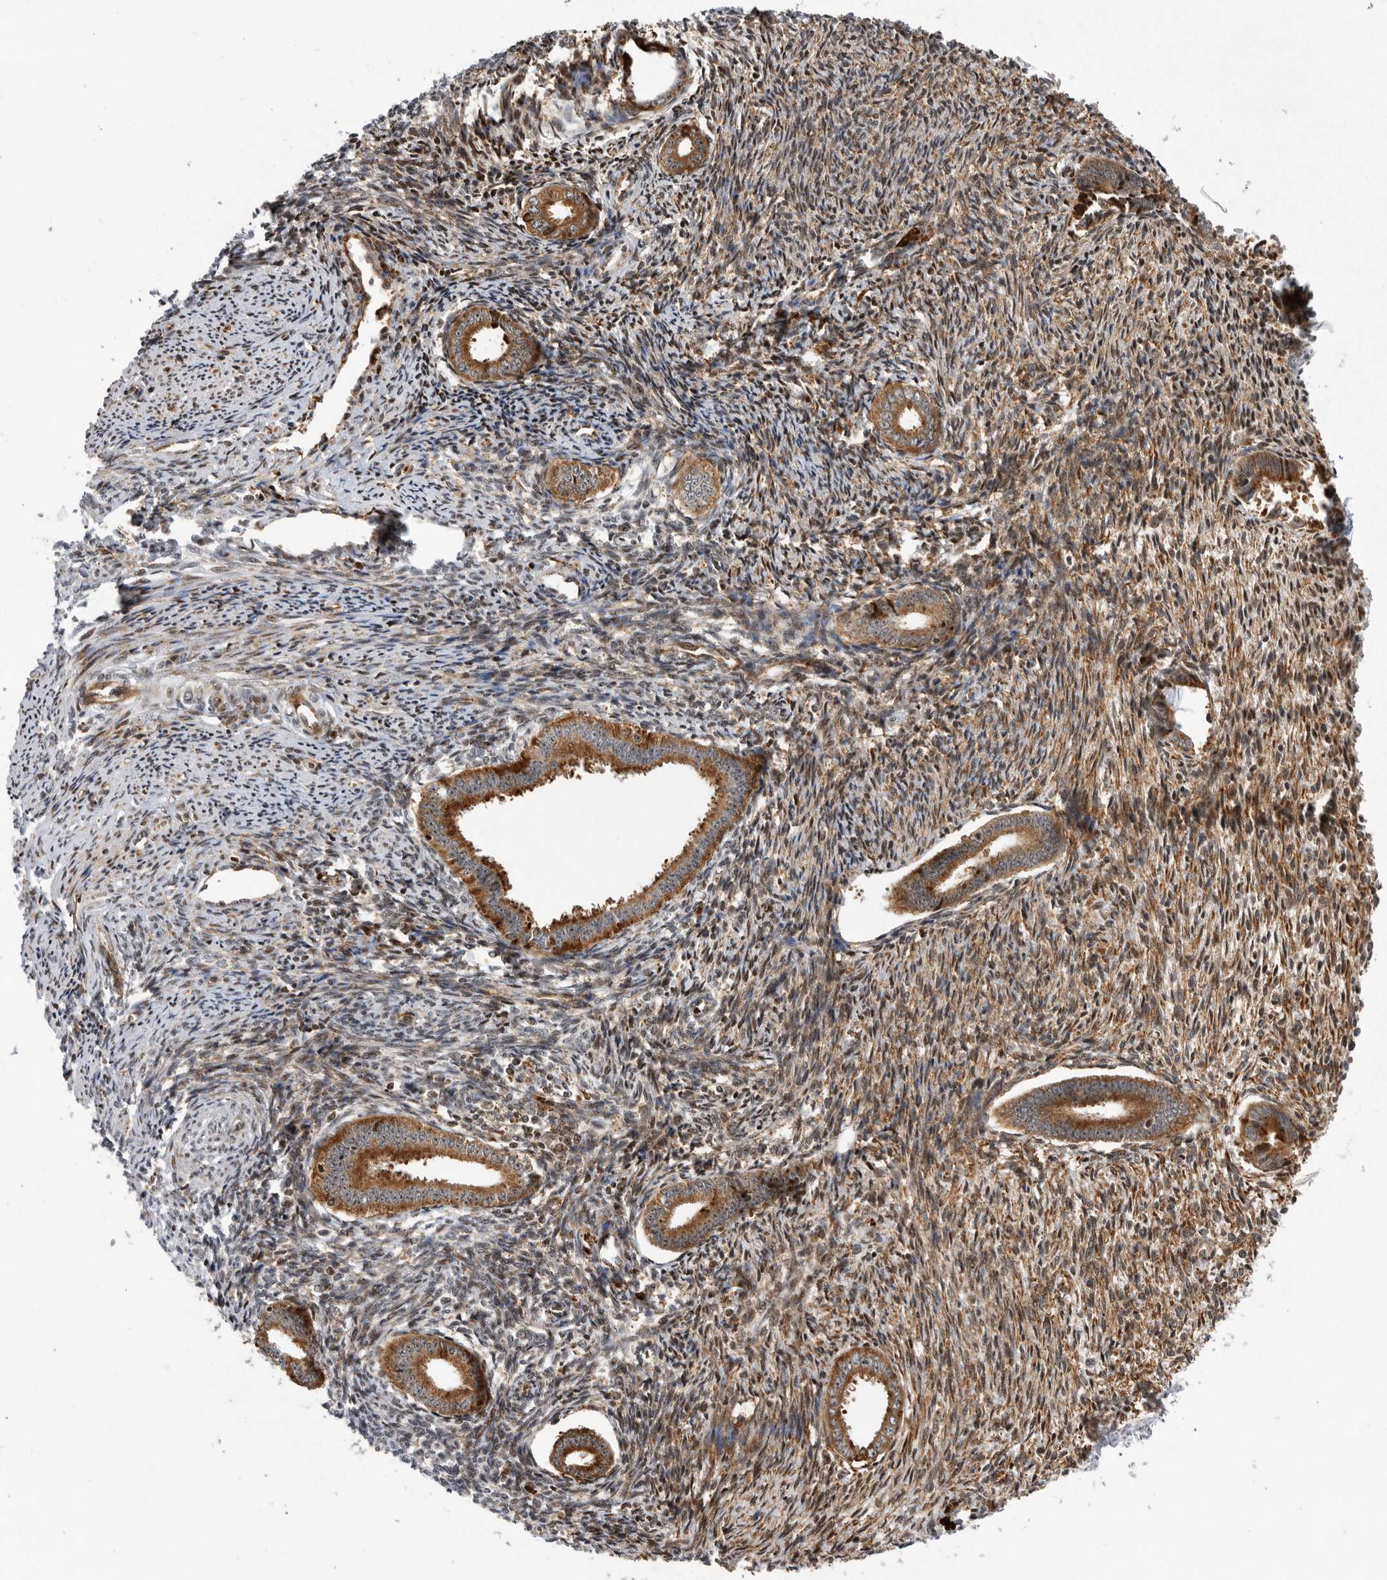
{"staining": {"intensity": "moderate", "quantity": "25%-75%", "location": "cytoplasmic/membranous"}, "tissue": "endometrium", "cell_type": "Cells in endometrial stroma", "image_type": "normal", "snomed": [{"axis": "morphology", "description": "Normal tissue, NOS"}, {"axis": "topography", "description": "Endometrium"}], "caption": "Immunohistochemical staining of unremarkable human endometrium shows 25%-75% levels of moderate cytoplasmic/membranous protein staining in approximately 25%-75% of cells in endometrial stroma.", "gene": "FZD3", "patient": {"sex": "female", "age": 56}}